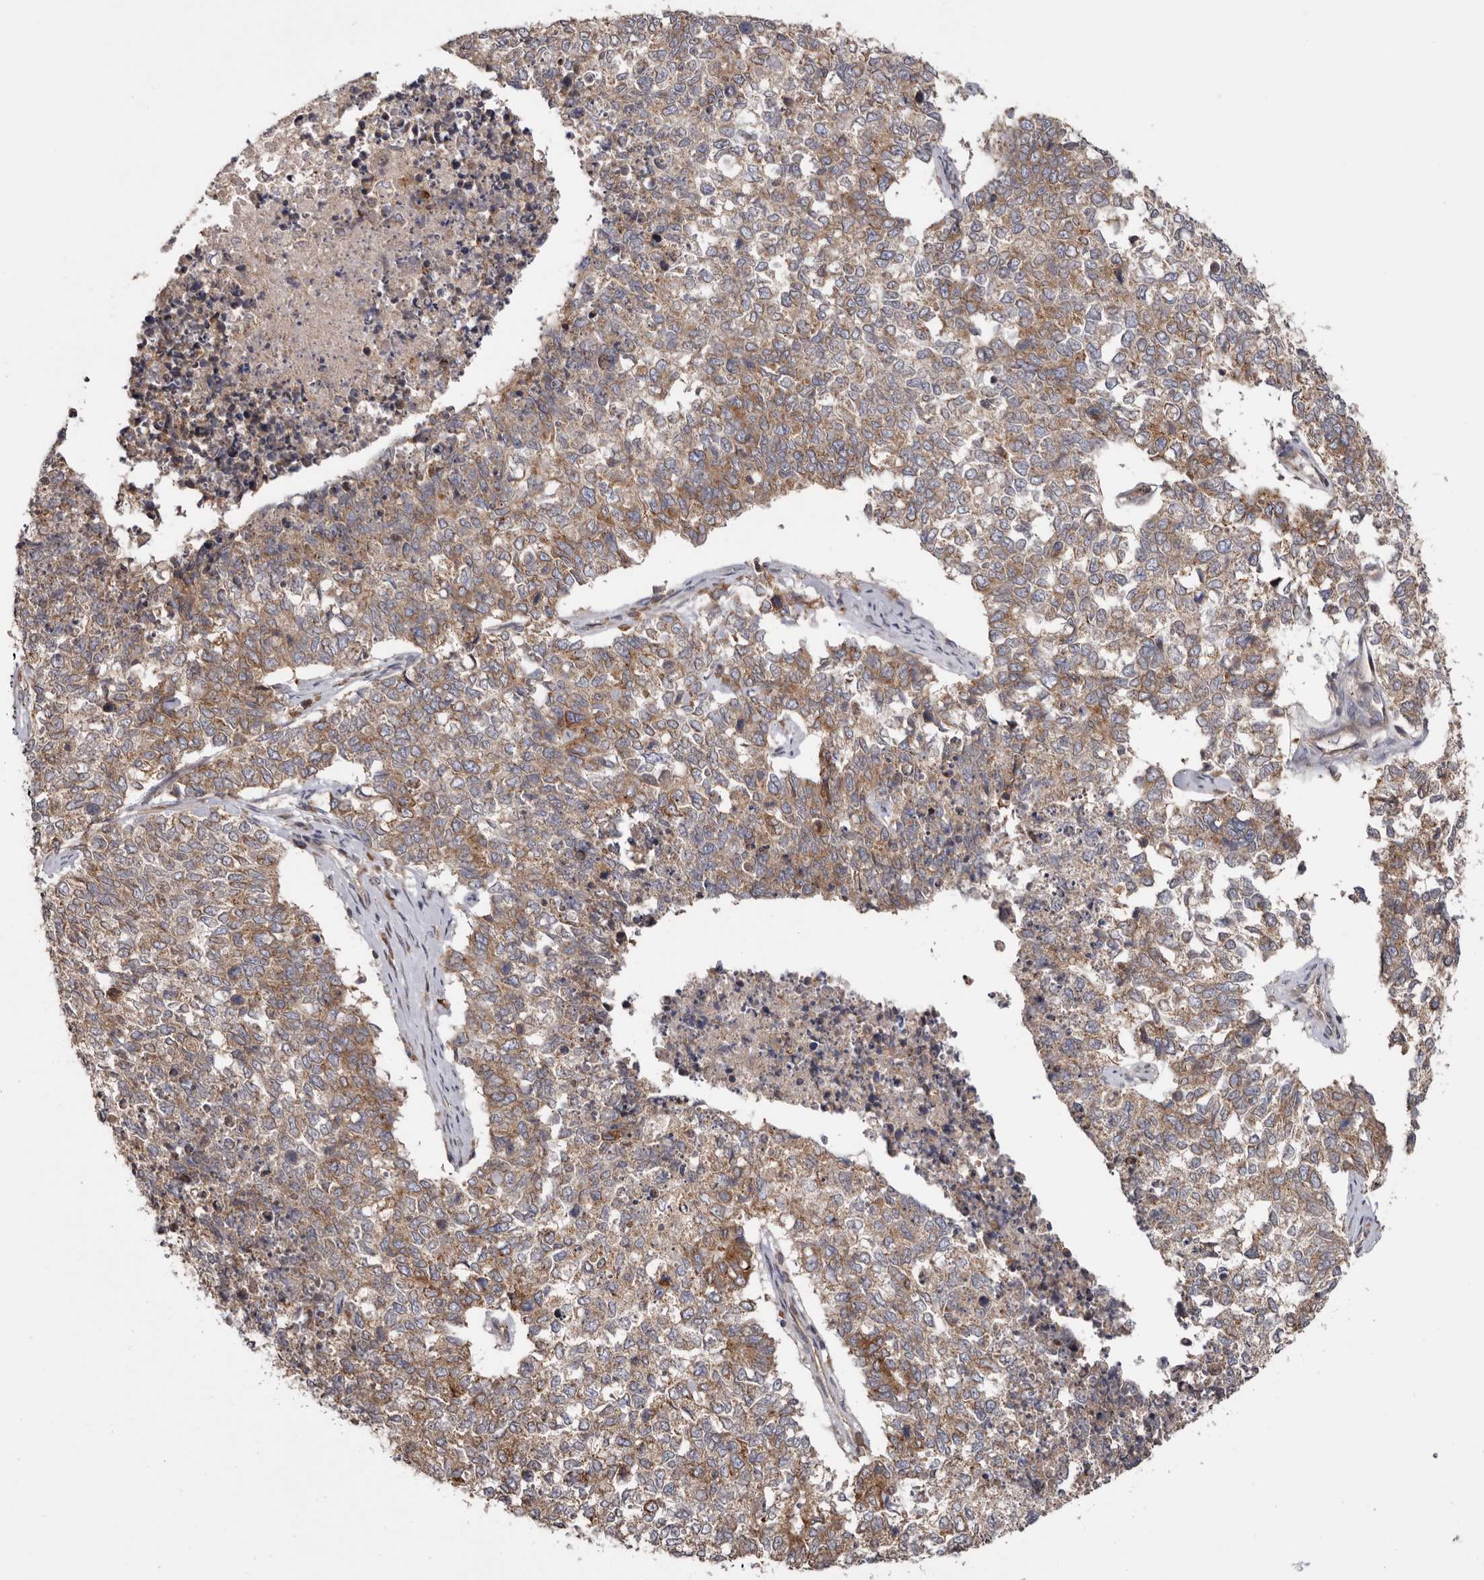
{"staining": {"intensity": "moderate", "quantity": ">75%", "location": "cytoplasmic/membranous"}, "tissue": "cervical cancer", "cell_type": "Tumor cells", "image_type": "cancer", "snomed": [{"axis": "morphology", "description": "Squamous cell carcinoma, NOS"}, {"axis": "topography", "description": "Cervix"}], "caption": "Cervical cancer (squamous cell carcinoma) stained with DAB immunohistochemistry shows medium levels of moderate cytoplasmic/membranous staining in about >75% of tumor cells. Immunohistochemistry (ihc) stains the protein of interest in brown and the nuclei are stained blue.", "gene": "TMUB1", "patient": {"sex": "female", "age": 63}}